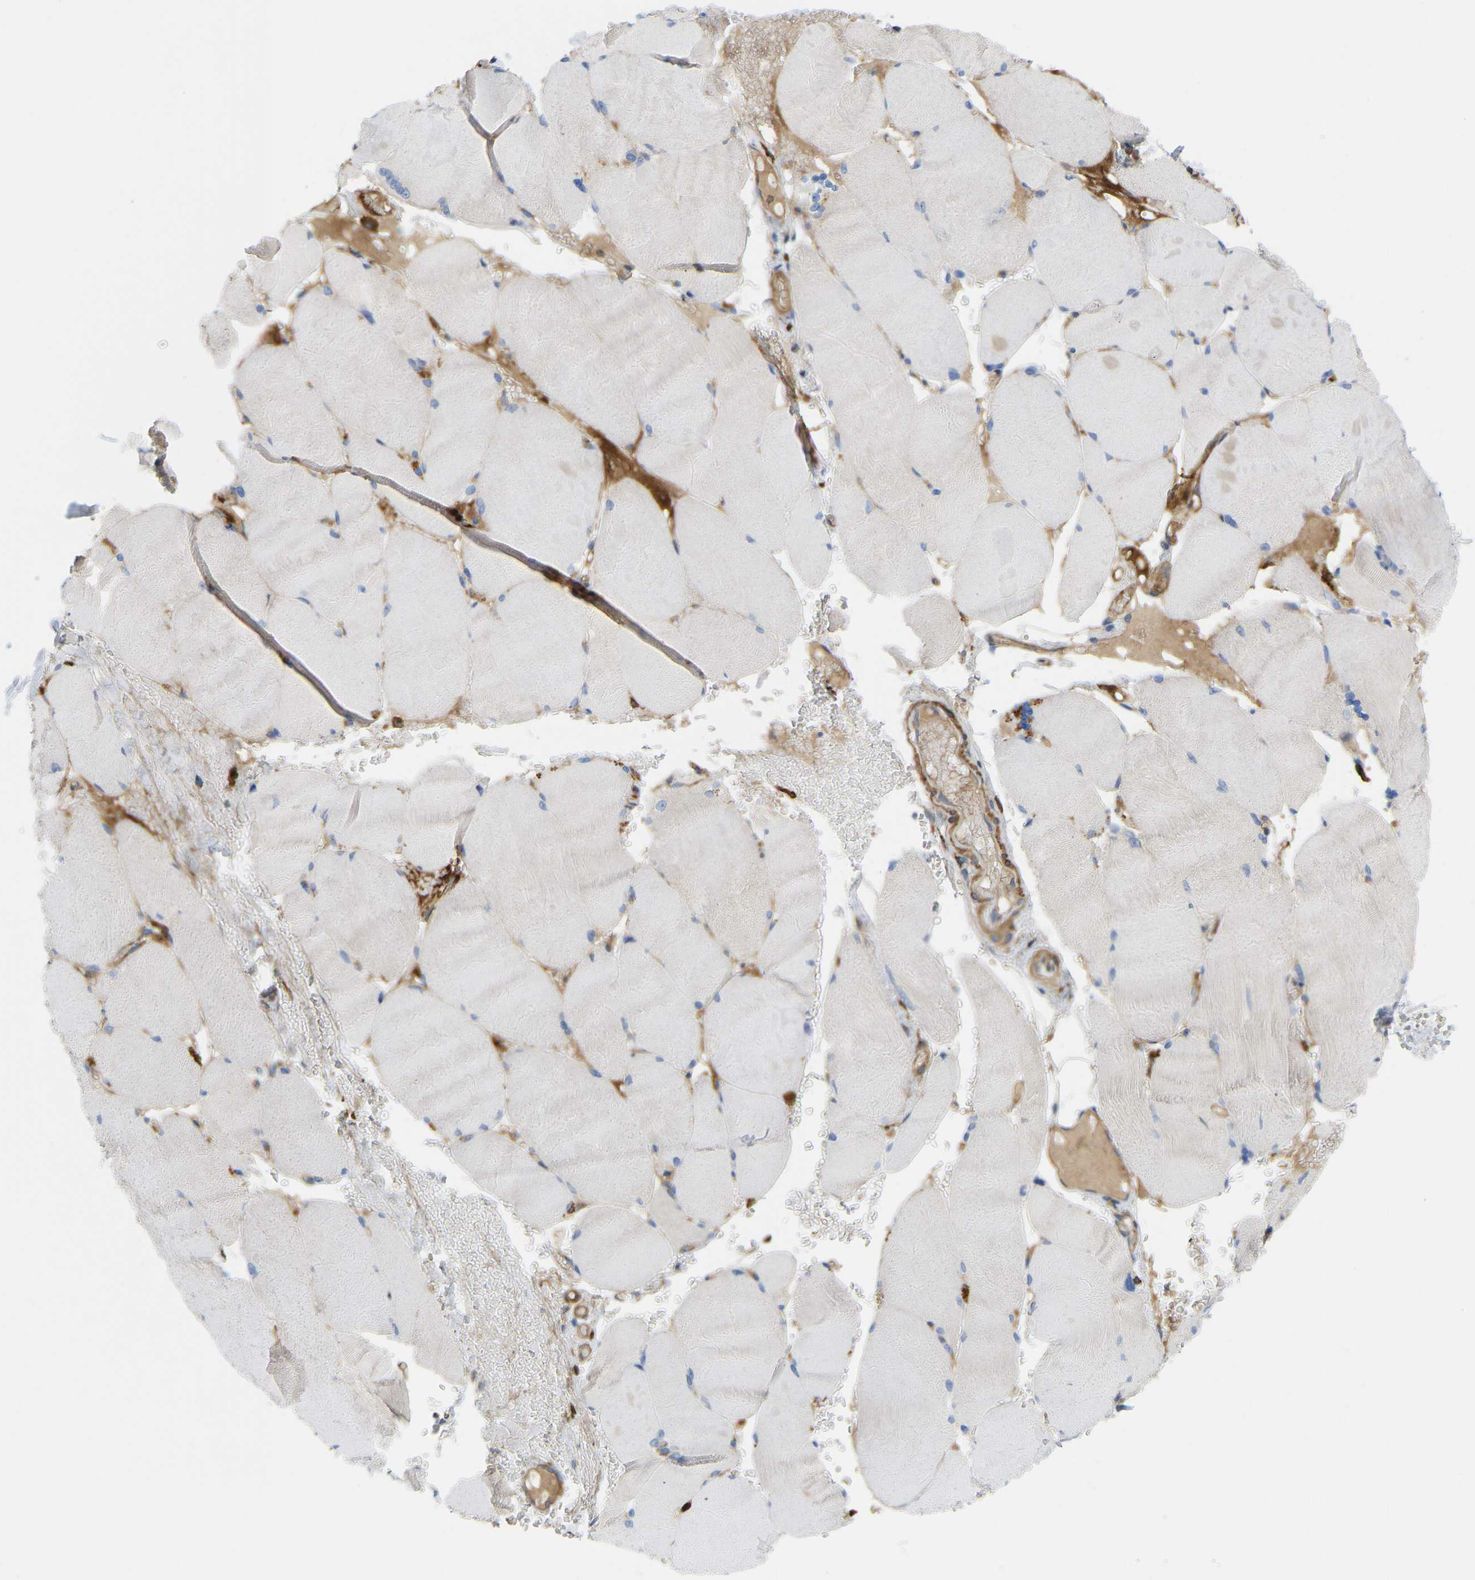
{"staining": {"intensity": "negative", "quantity": "none", "location": "none"}, "tissue": "skeletal muscle", "cell_type": "Myocytes", "image_type": "normal", "snomed": [{"axis": "morphology", "description": "Normal tissue, NOS"}, {"axis": "topography", "description": "Skin"}, {"axis": "topography", "description": "Skeletal muscle"}], "caption": "The photomicrograph reveals no staining of myocytes in benign skeletal muscle.", "gene": "PICALM", "patient": {"sex": "male", "age": 83}}